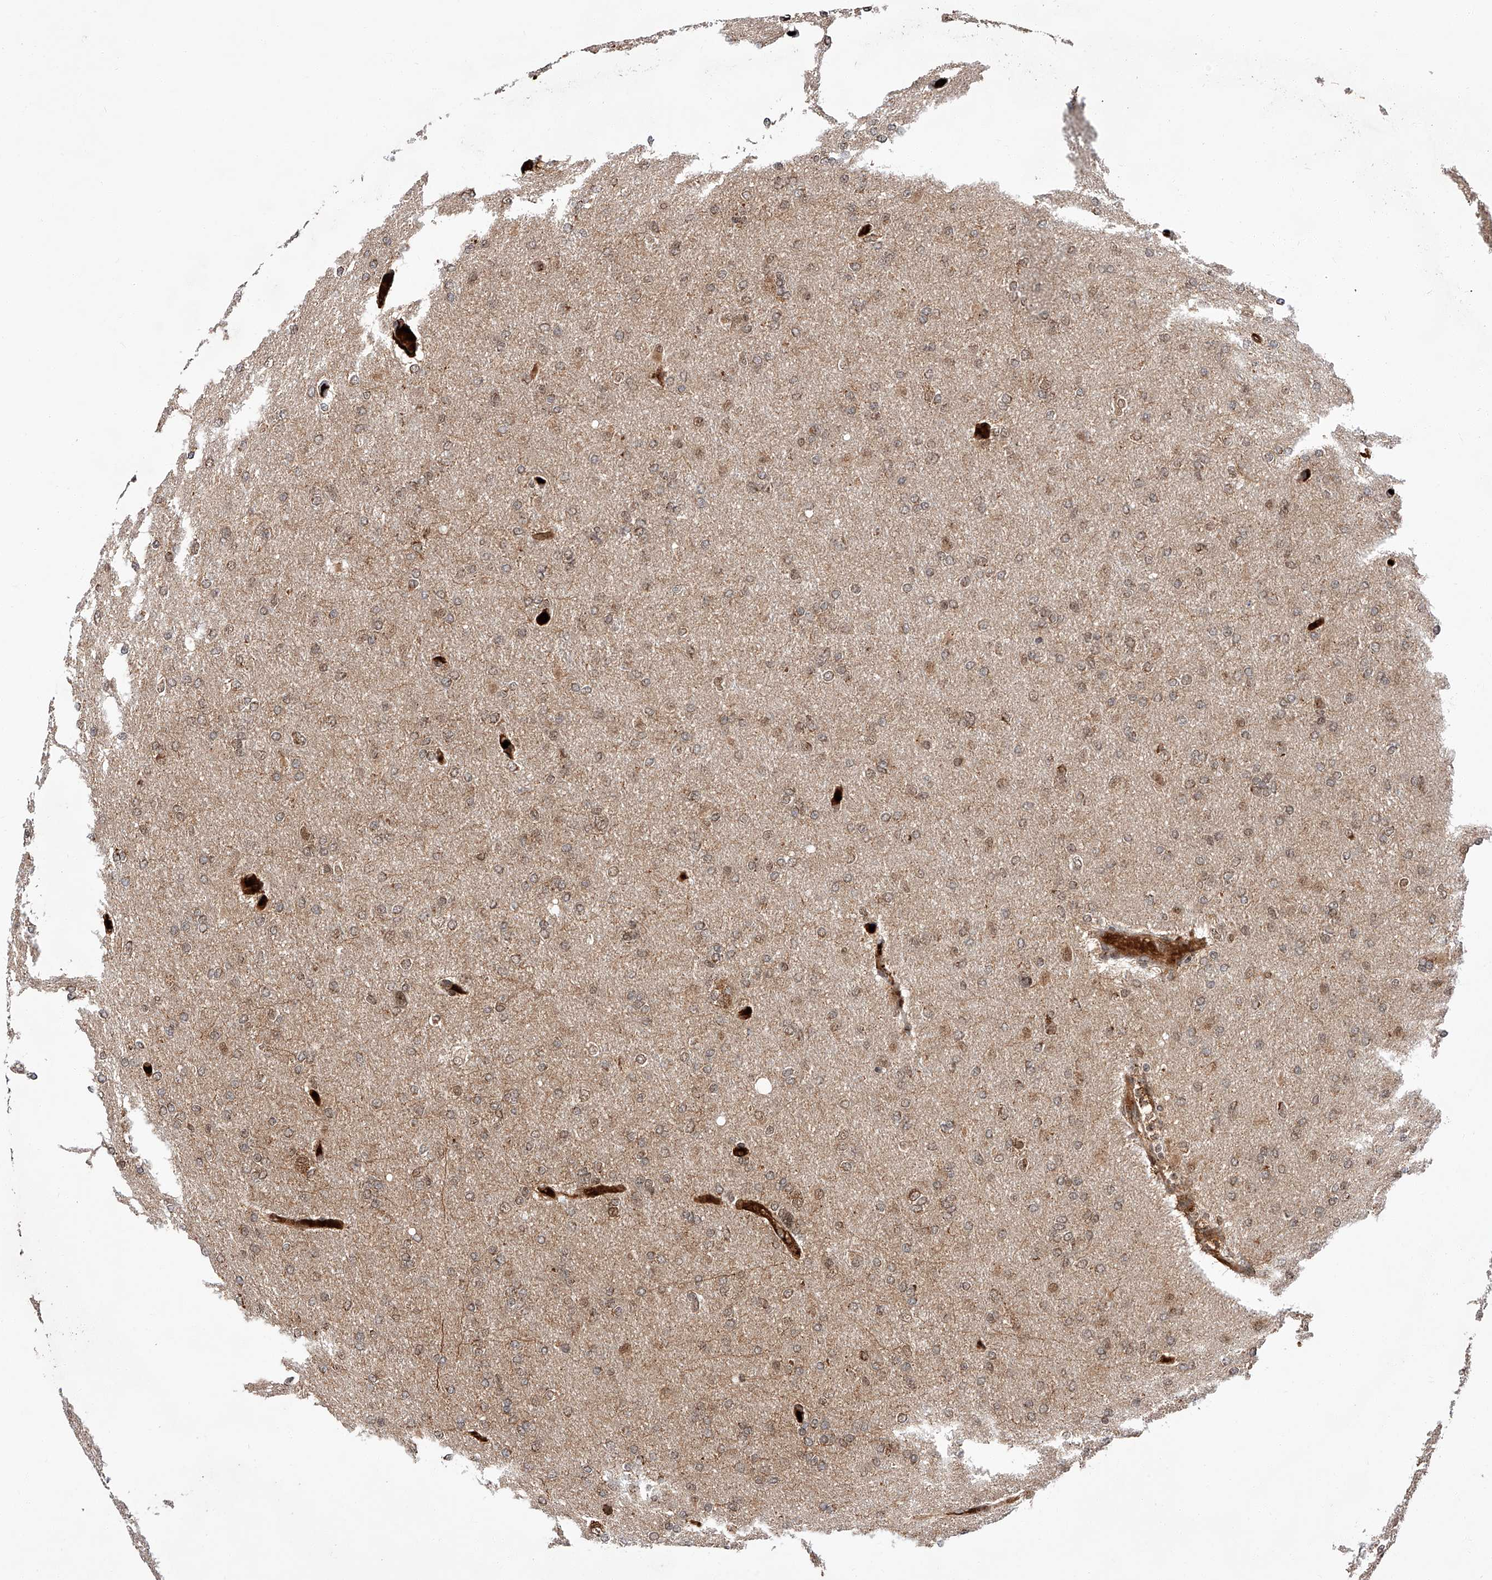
{"staining": {"intensity": "moderate", "quantity": ">75%", "location": "cytoplasmic/membranous,nuclear"}, "tissue": "glioma", "cell_type": "Tumor cells", "image_type": "cancer", "snomed": [{"axis": "morphology", "description": "Glioma, malignant, High grade"}, {"axis": "topography", "description": "Cerebral cortex"}], "caption": "Immunohistochemistry (DAB) staining of human high-grade glioma (malignant) displays moderate cytoplasmic/membranous and nuclear protein positivity in approximately >75% of tumor cells.", "gene": "THTPA", "patient": {"sex": "female", "age": 36}}